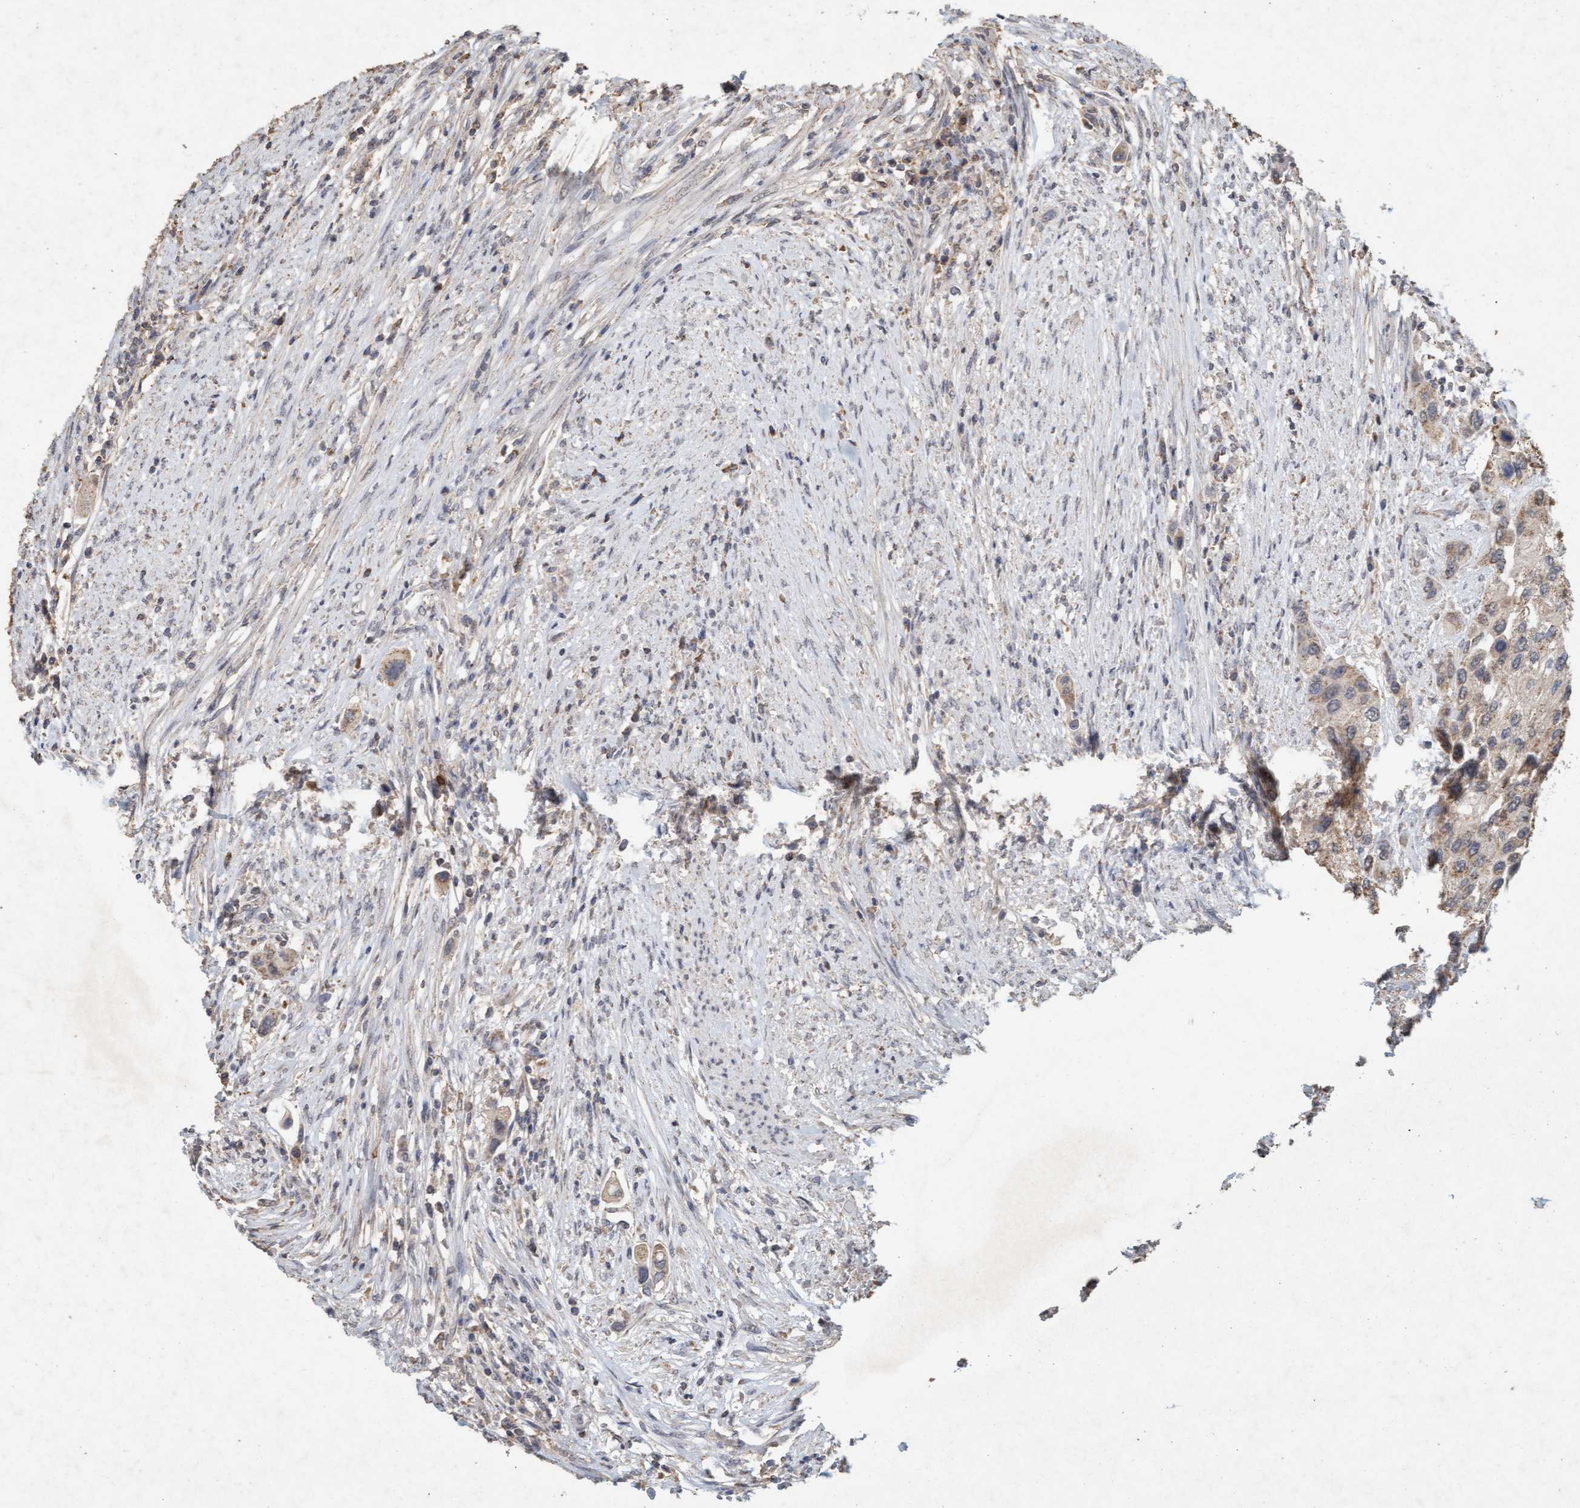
{"staining": {"intensity": "weak", "quantity": "25%-75%", "location": "cytoplasmic/membranous"}, "tissue": "urothelial cancer", "cell_type": "Tumor cells", "image_type": "cancer", "snomed": [{"axis": "morphology", "description": "Urothelial carcinoma, High grade"}, {"axis": "topography", "description": "Urinary bladder"}], "caption": "Protein staining of urothelial carcinoma (high-grade) tissue exhibits weak cytoplasmic/membranous staining in about 25%-75% of tumor cells.", "gene": "VSIG8", "patient": {"sex": "female", "age": 56}}